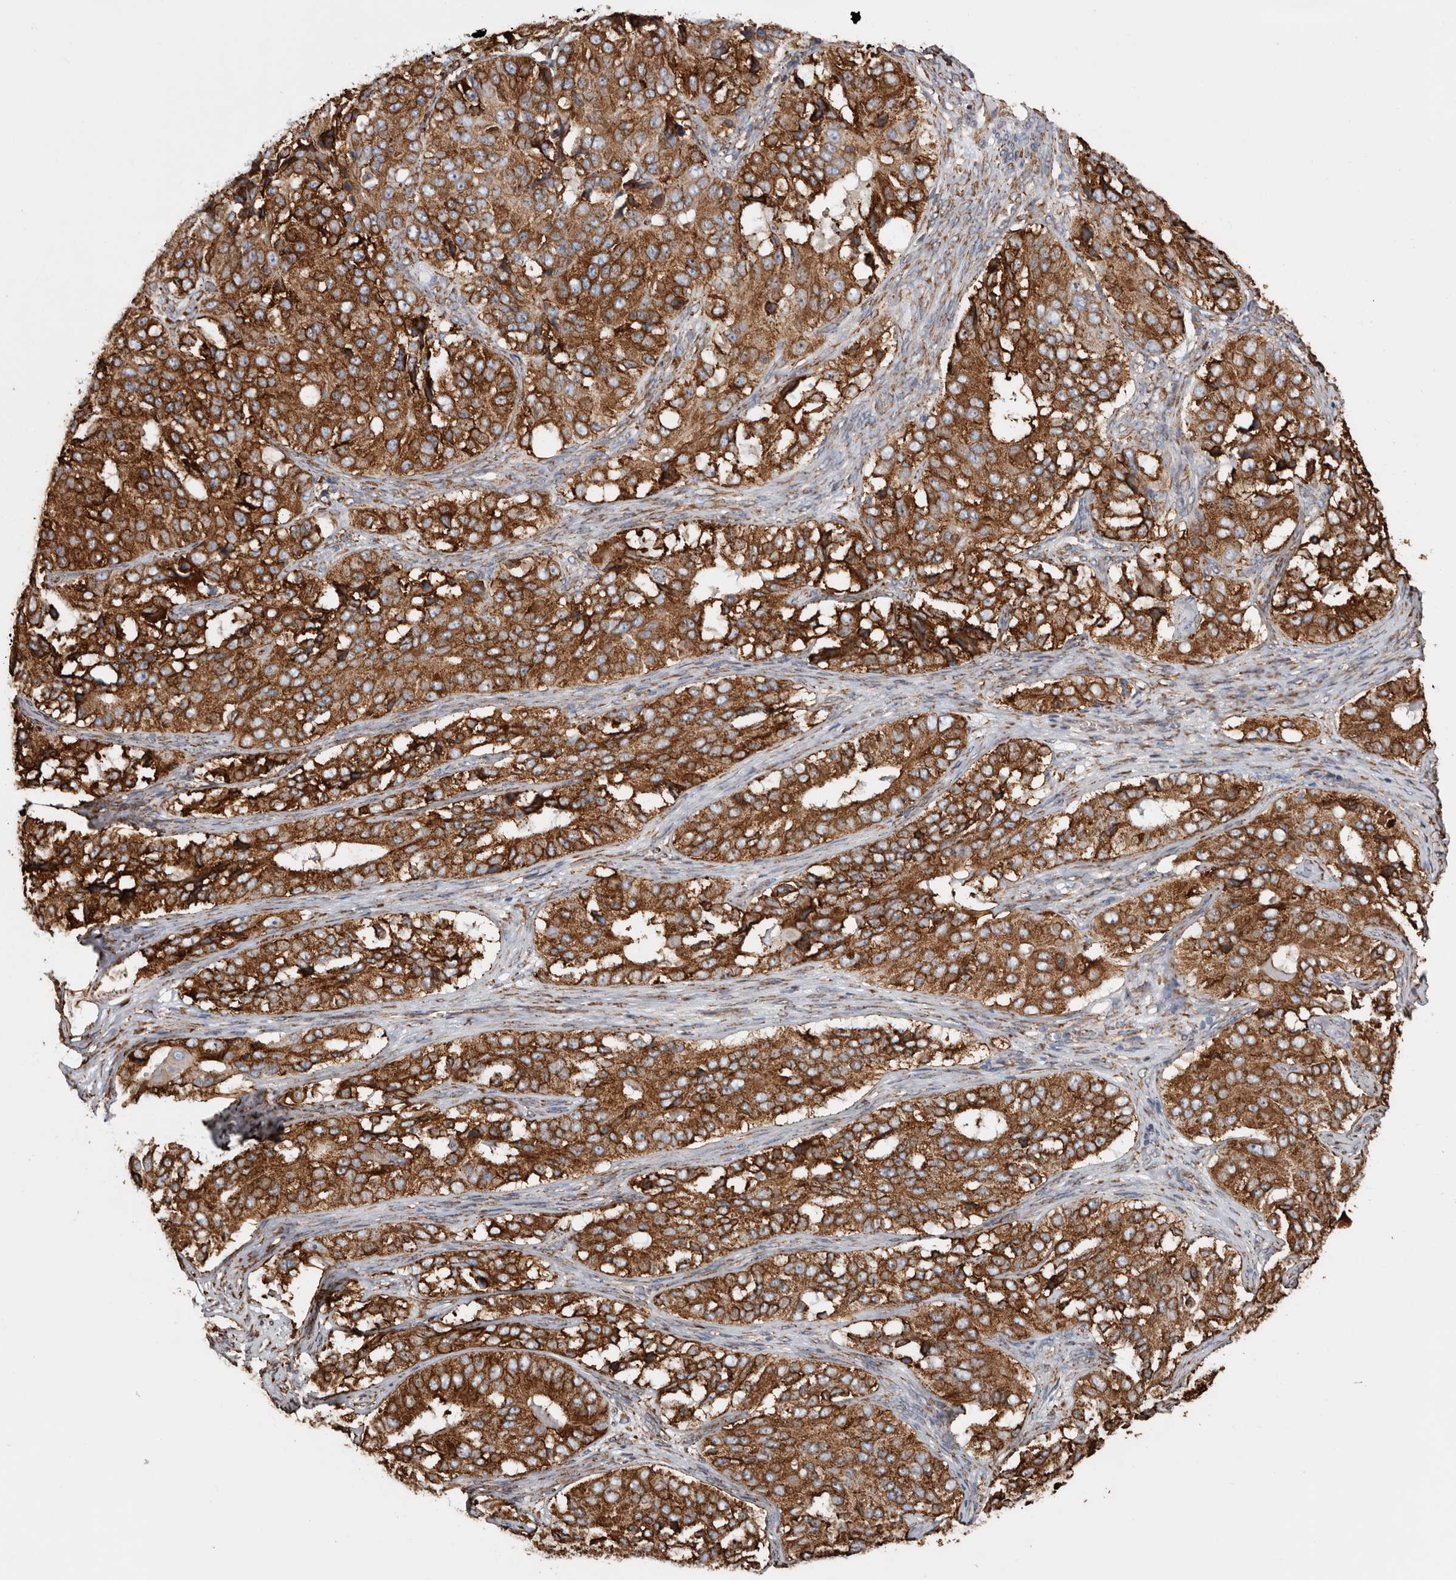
{"staining": {"intensity": "strong", "quantity": ">75%", "location": "cytoplasmic/membranous"}, "tissue": "ovarian cancer", "cell_type": "Tumor cells", "image_type": "cancer", "snomed": [{"axis": "morphology", "description": "Carcinoma, endometroid"}, {"axis": "topography", "description": "Ovary"}], "caption": "Human ovarian cancer stained with a brown dye shows strong cytoplasmic/membranous positive staining in approximately >75% of tumor cells.", "gene": "SEMA3E", "patient": {"sex": "female", "age": 51}}